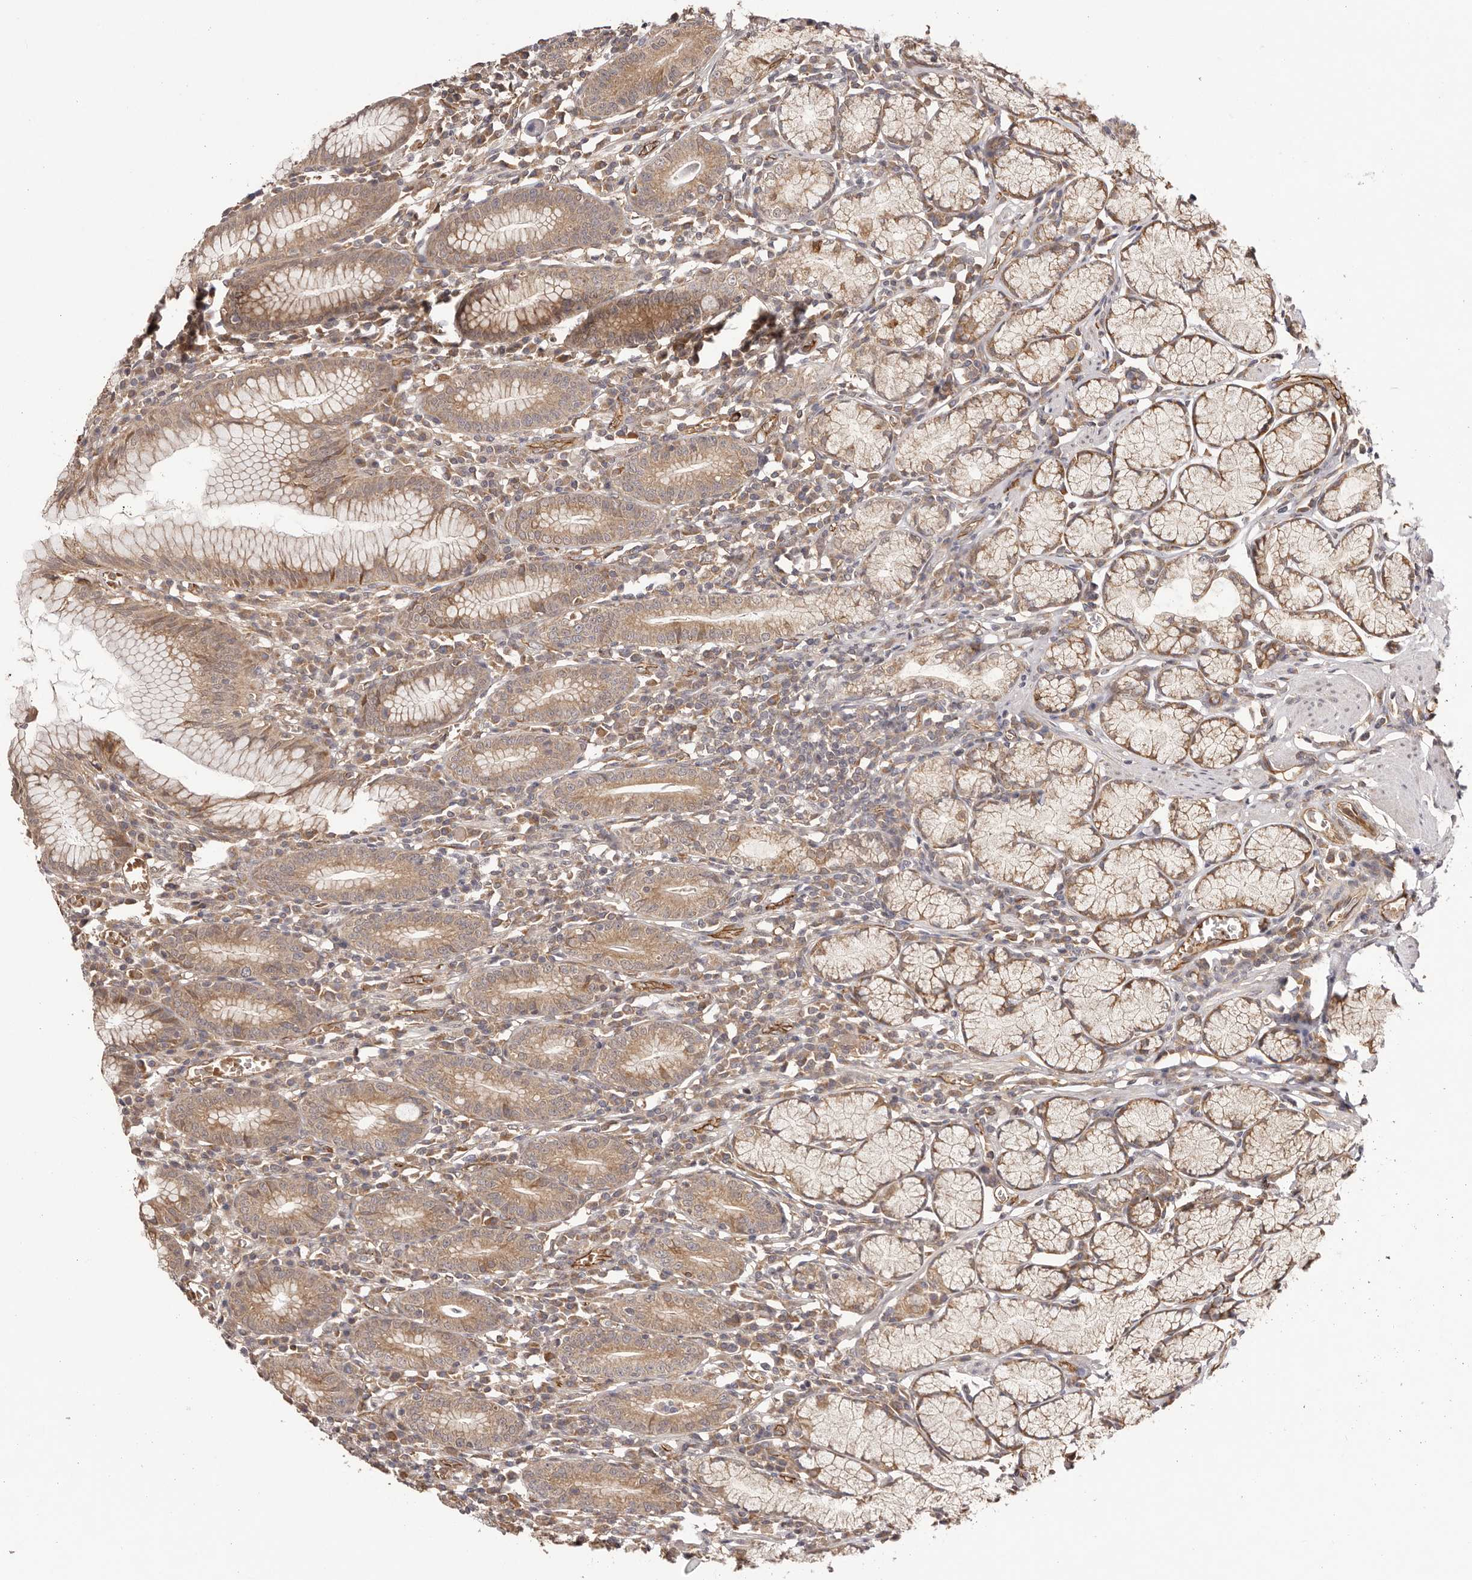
{"staining": {"intensity": "moderate", "quantity": ">75%", "location": "cytoplasmic/membranous"}, "tissue": "stomach", "cell_type": "Glandular cells", "image_type": "normal", "snomed": [{"axis": "morphology", "description": "Normal tissue, NOS"}, {"axis": "topography", "description": "Stomach"}], "caption": "A histopathology image showing moderate cytoplasmic/membranous expression in approximately >75% of glandular cells in unremarkable stomach, as visualized by brown immunohistochemical staining.", "gene": "UBR2", "patient": {"sex": "male", "age": 55}}